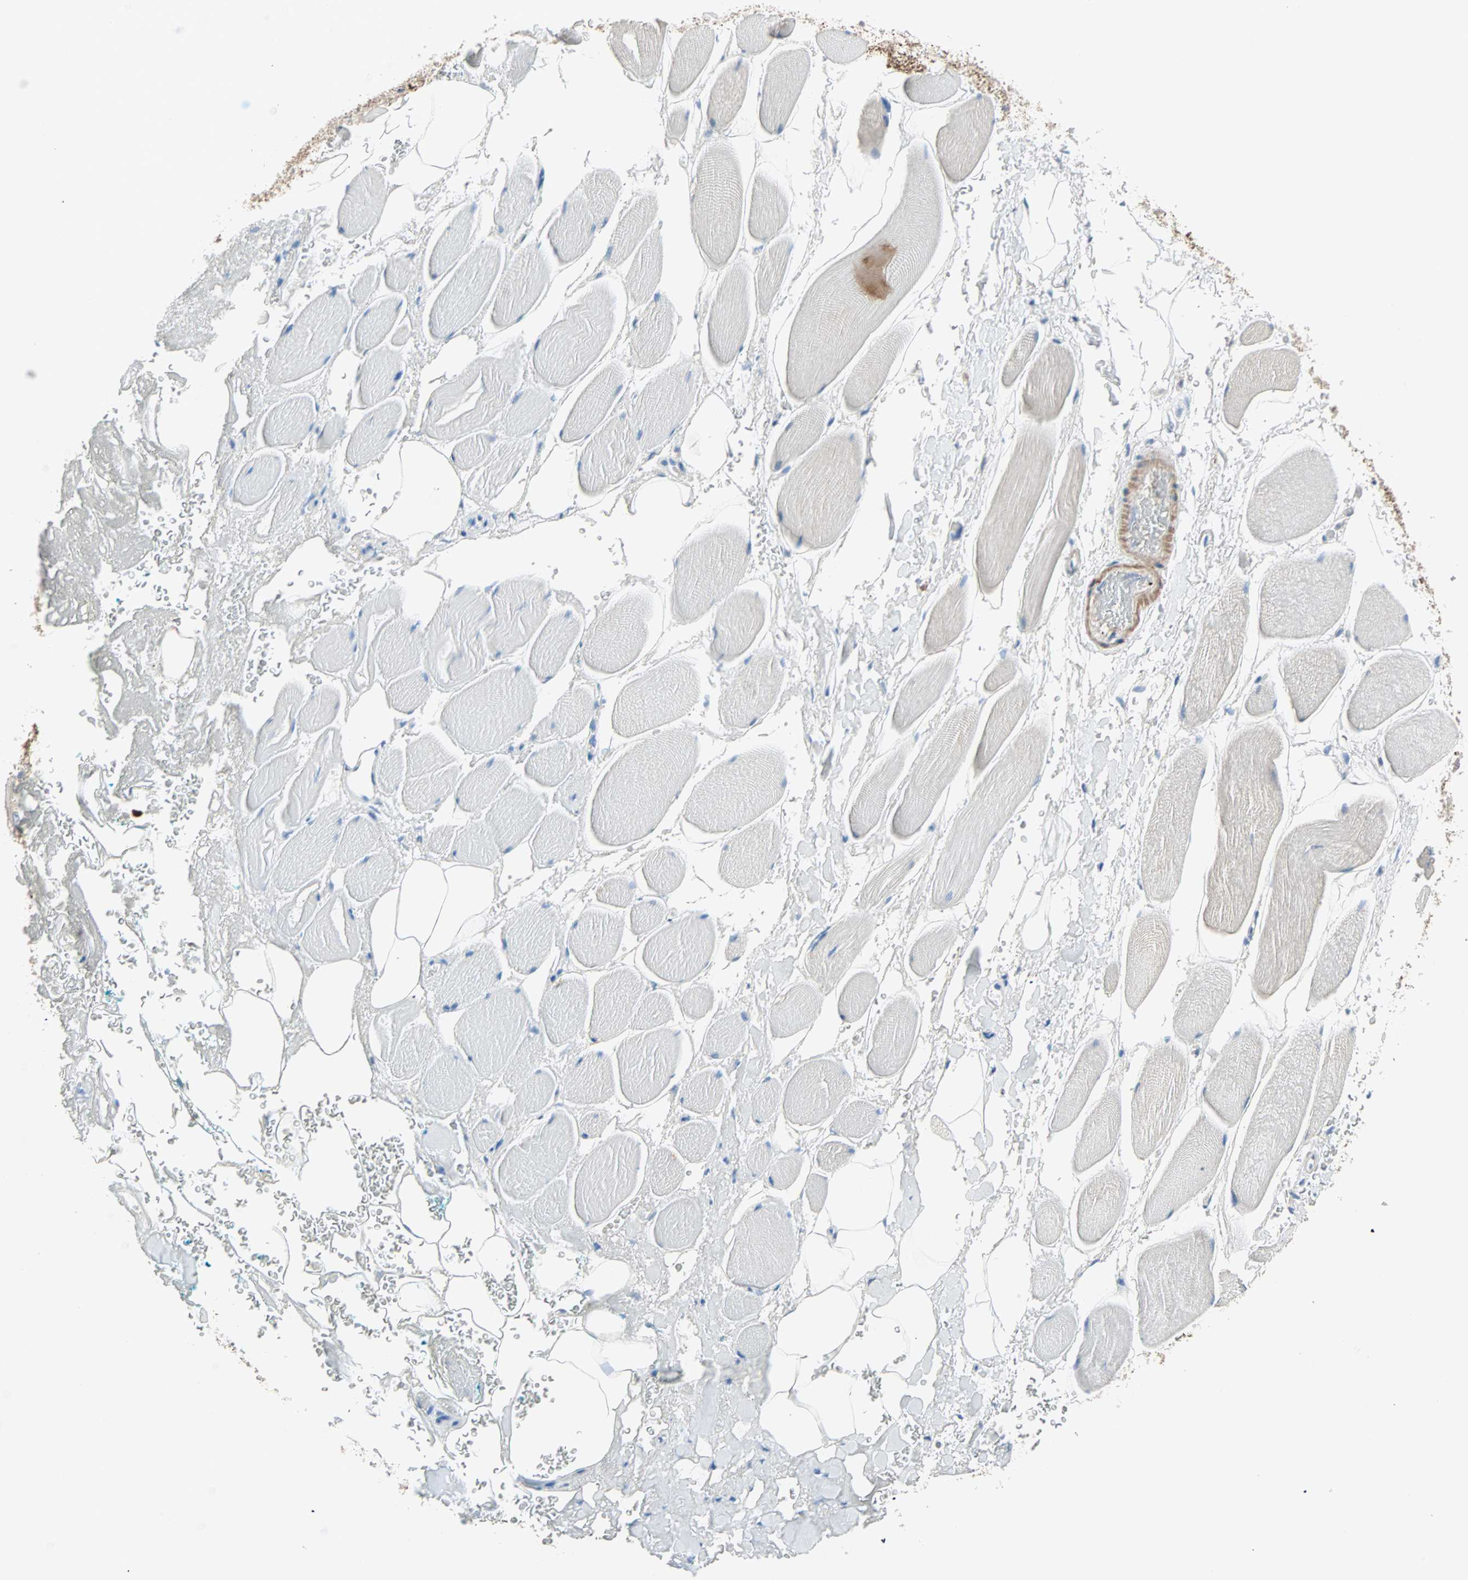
{"staining": {"intensity": "negative", "quantity": "none", "location": "none"}, "tissue": "adipose tissue", "cell_type": "Adipocytes", "image_type": "normal", "snomed": [{"axis": "morphology", "description": "Normal tissue, NOS"}, {"axis": "topography", "description": "Soft tissue"}, {"axis": "topography", "description": "Peripheral nerve tissue"}], "caption": "Immunohistochemical staining of benign adipose tissue exhibits no significant positivity in adipocytes. (DAB (3,3'-diaminobenzidine) immunohistochemistry (IHC) visualized using brightfield microscopy, high magnification).", "gene": "ACVRL1", "patient": {"sex": "female", "age": 71}}